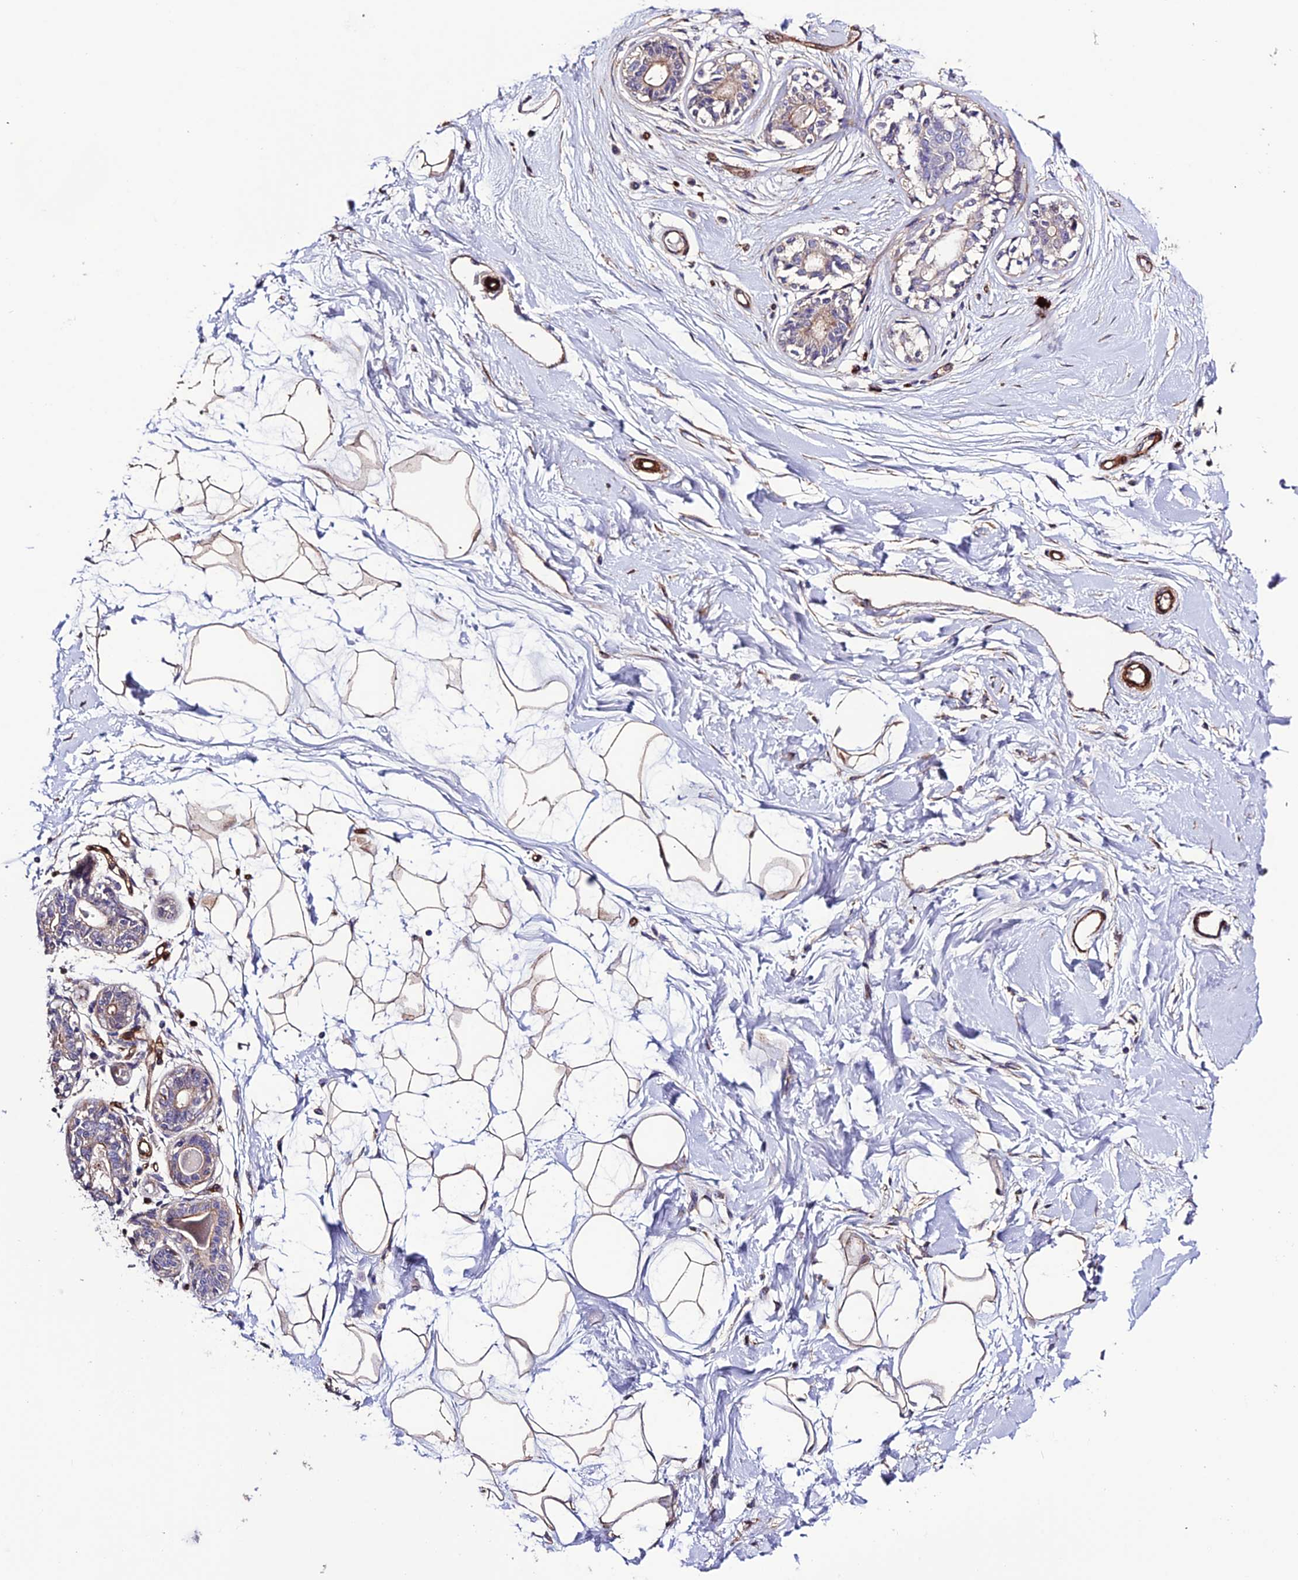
{"staining": {"intensity": "weak", "quantity": "25%-75%", "location": "cytoplasmic/membranous"}, "tissue": "breast", "cell_type": "Adipocytes", "image_type": "normal", "snomed": [{"axis": "morphology", "description": "Normal tissue, NOS"}, {"axis": "topography", "description": "Breast"}], "caption": "High-power microscopy captured an IHC micrograph of benign breast, revealing weak cytoplasmic/membranous expression in approximately 25%-75% of adipocytes.", "gene": "REX1BD", "patient": {"sex": "female", "age": 45}}